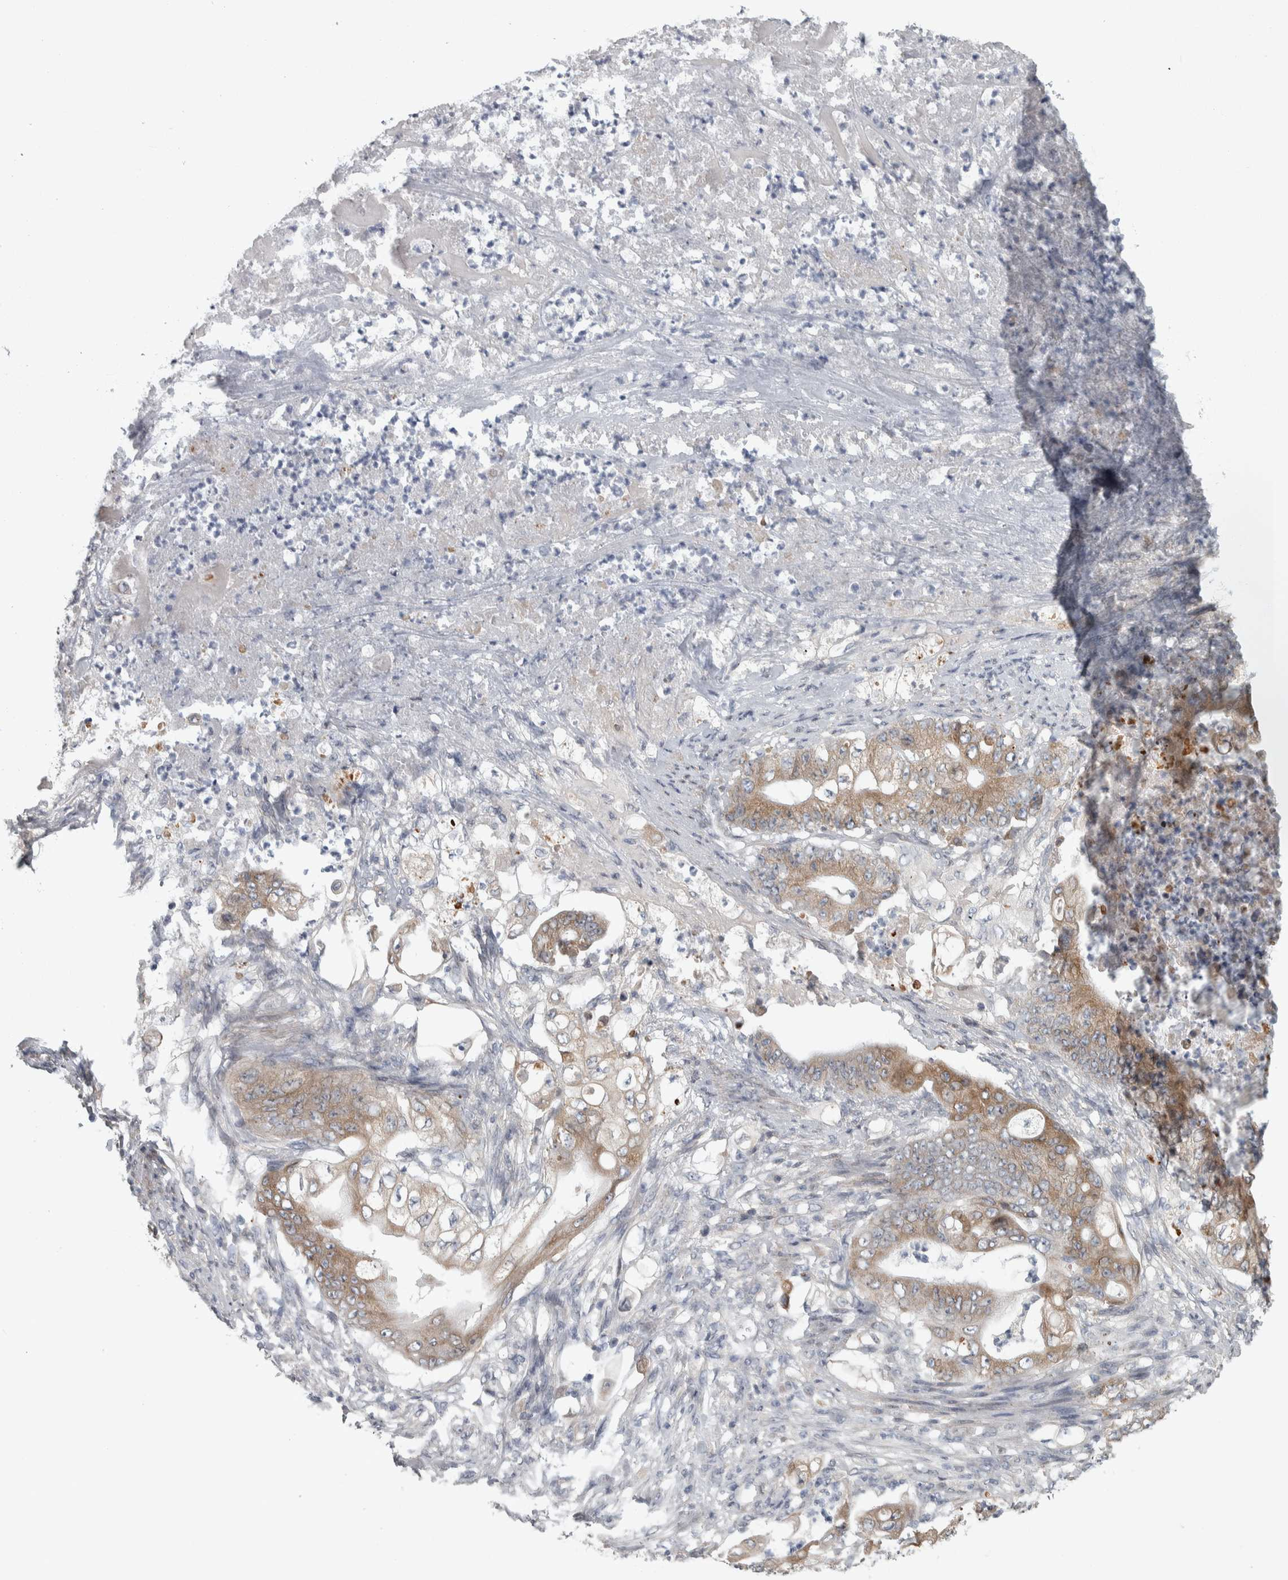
{"staining": {"intensity": "weak", "quantity": ">75%", "location": "cytoplasmic/membranous"}, "tissue": "stomach cancer", "cell_type": "Tumor cells", "image_type": "cancer", "snomed": [{"axis": "morphology", "description": "Adenocarcinoma, NOS"}, {"axis": "topography", "description": "Stomach"}], "caption": "Immunohistochemical staining of stomach cancer (adenocarcinoma) reveals low levels of weak cytoplasmic/membranous protein positivity in about >75% of tumor cells. The staining was performed using DAB, with brown indicating positive protein expression. Nuclei are stained blue with hematoxylin.", "gene": "SIGMAR1", "patient": {"sex": "female", "age": 73}}